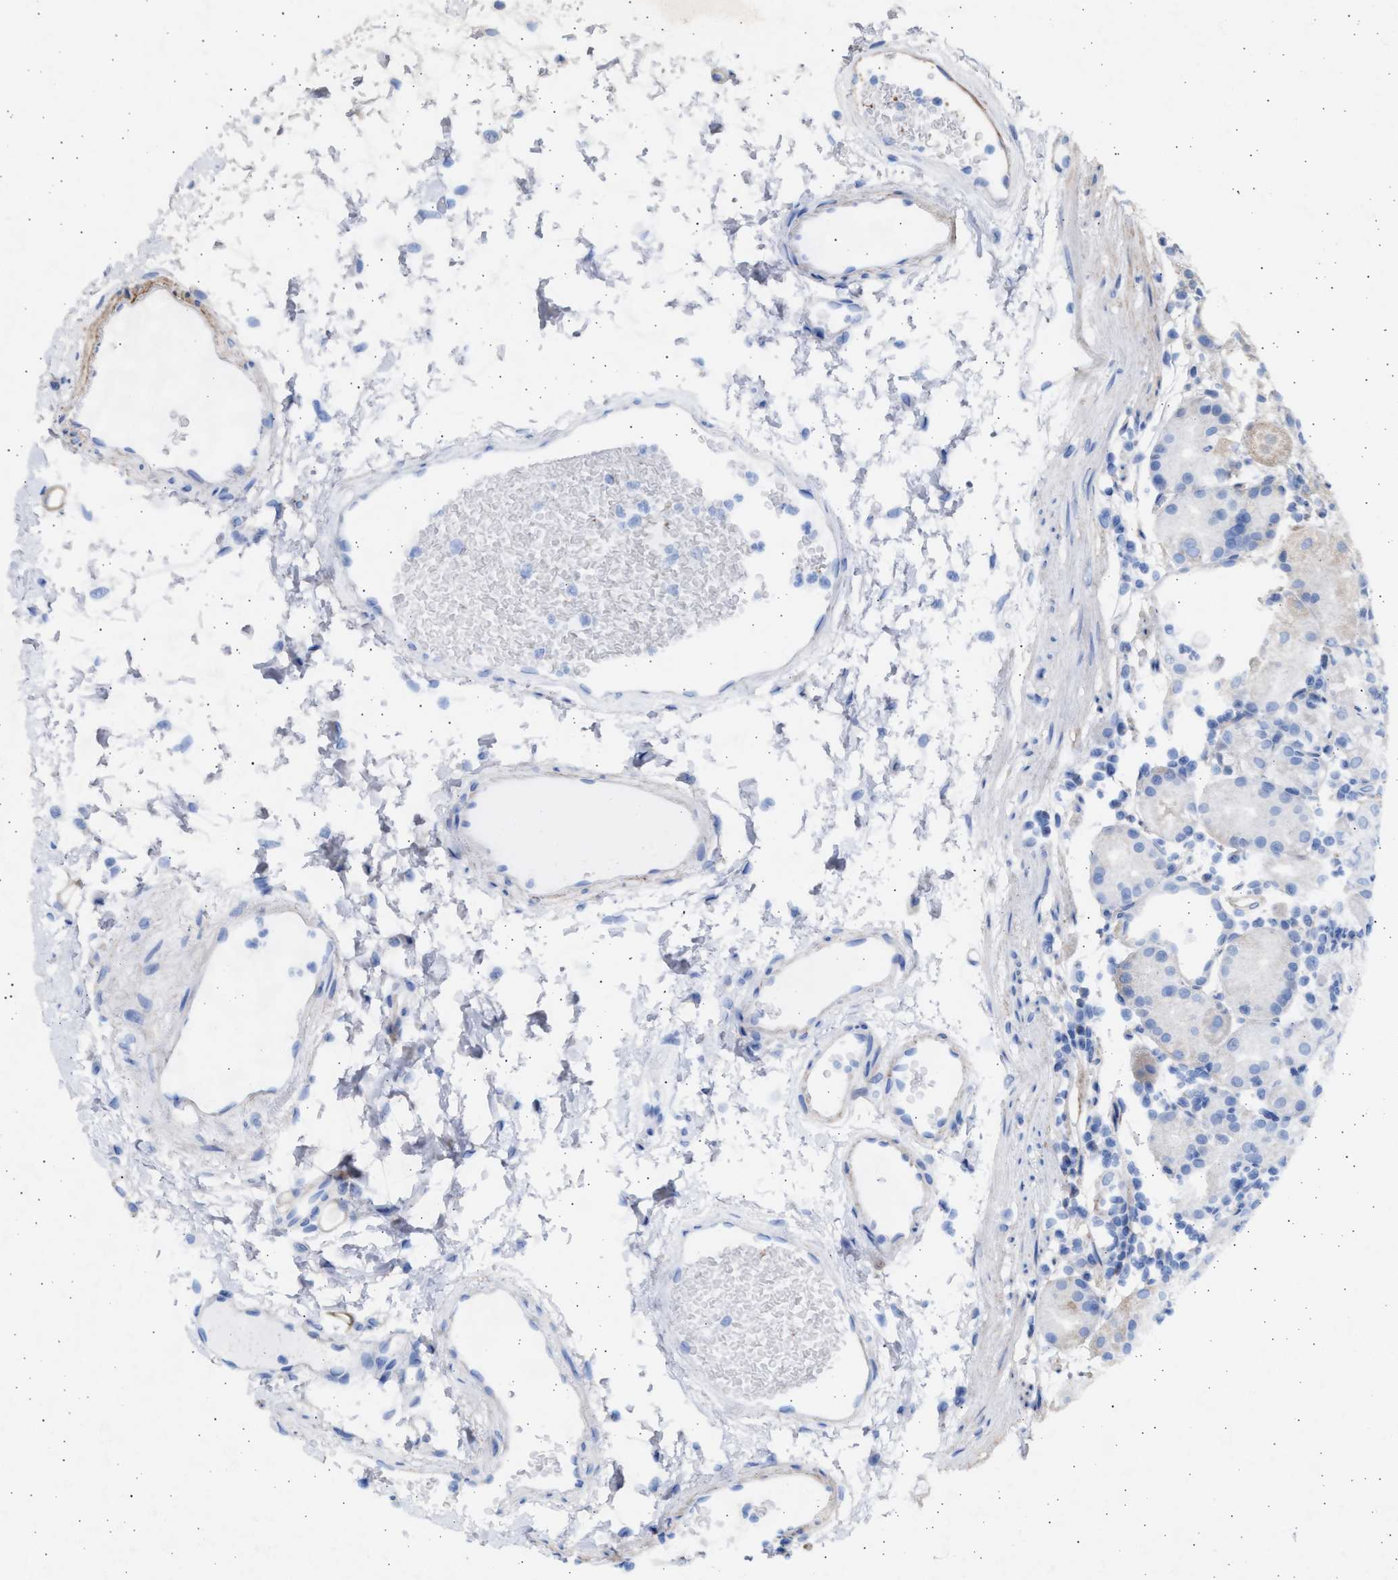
{"staining": {"intensity": "weak", "quantity": "25%-75%", "location": "cytoplasmic/membranous"}, "tissue": "stomach", "cell_type": "Glandular cells", "image_type": "normal", "snomed": [{"axis": "morphology", "description": "Normal tissue, NOS"}, {"axis": "topography", "description": "Stomach"}, {"axis": "topography", "description": "Stomach, lower"}], "caption": "Glandular cells reveal low levels of weak cytoplasmic/membranous staining in approximately 25%-75% of cells in unremarkable human stomach.", "gene": "NBR1", "patient": {"sex": "female", "age": 75}}